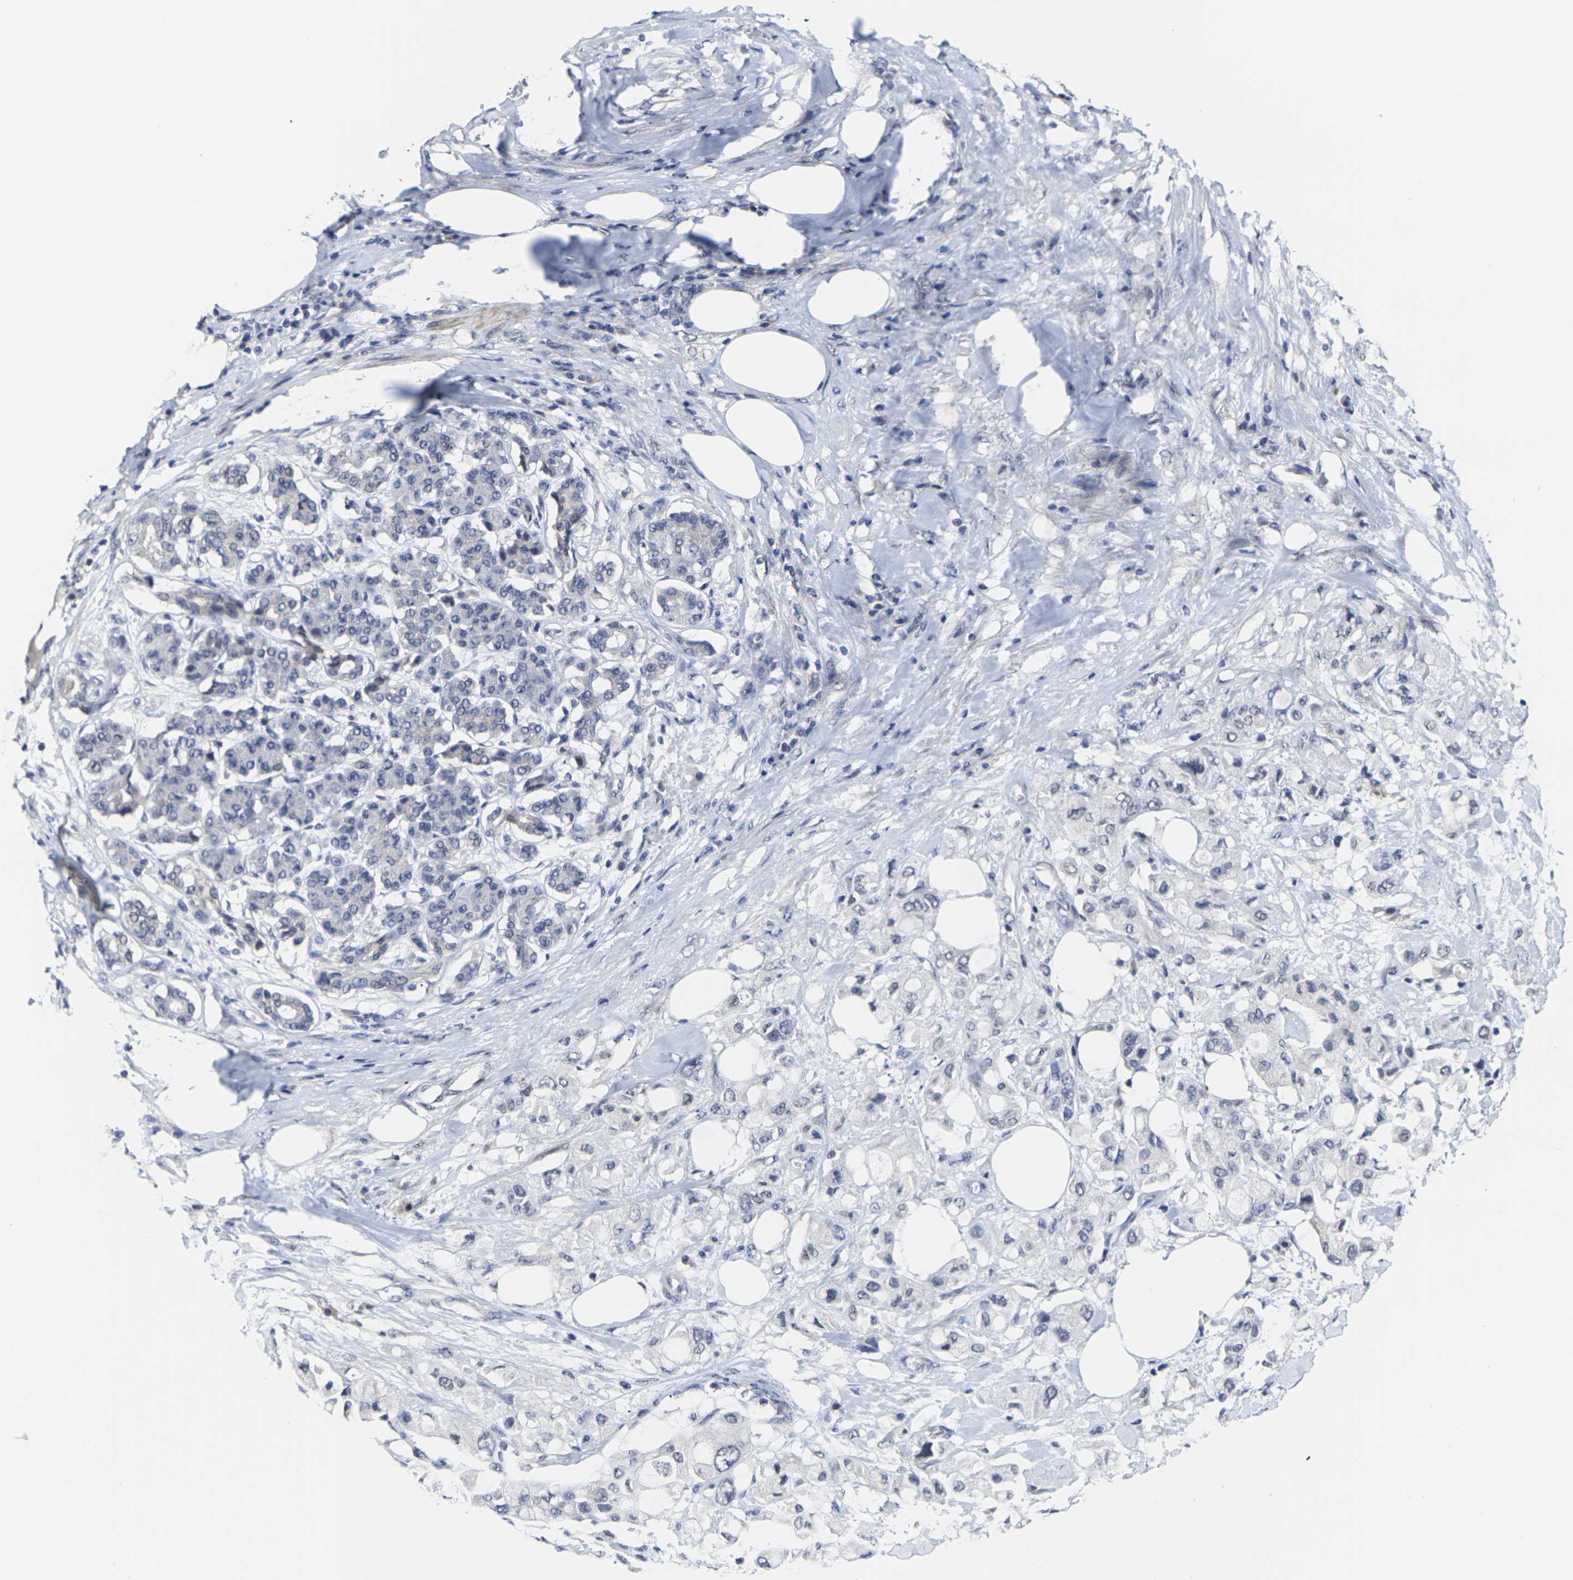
{"staining": {"intensity": "negative", "quantity": "none", "location": "none"}, "tissue": "pancreatic cancer", "cell_type": "Tumor cells", "image_type": "cancer", "snomed": [{"axis": "morphology", "description": "Adenocarcinoma, NOS"}, {"axis": "topography", "description": "Pancreas"}], "caption": "A photomicrograph of human pancreatic adenocarcinoma is negative for staining in tumor cells.", "gene": "MSANTD4", "patient": {"sex": "female", "age": 56}}